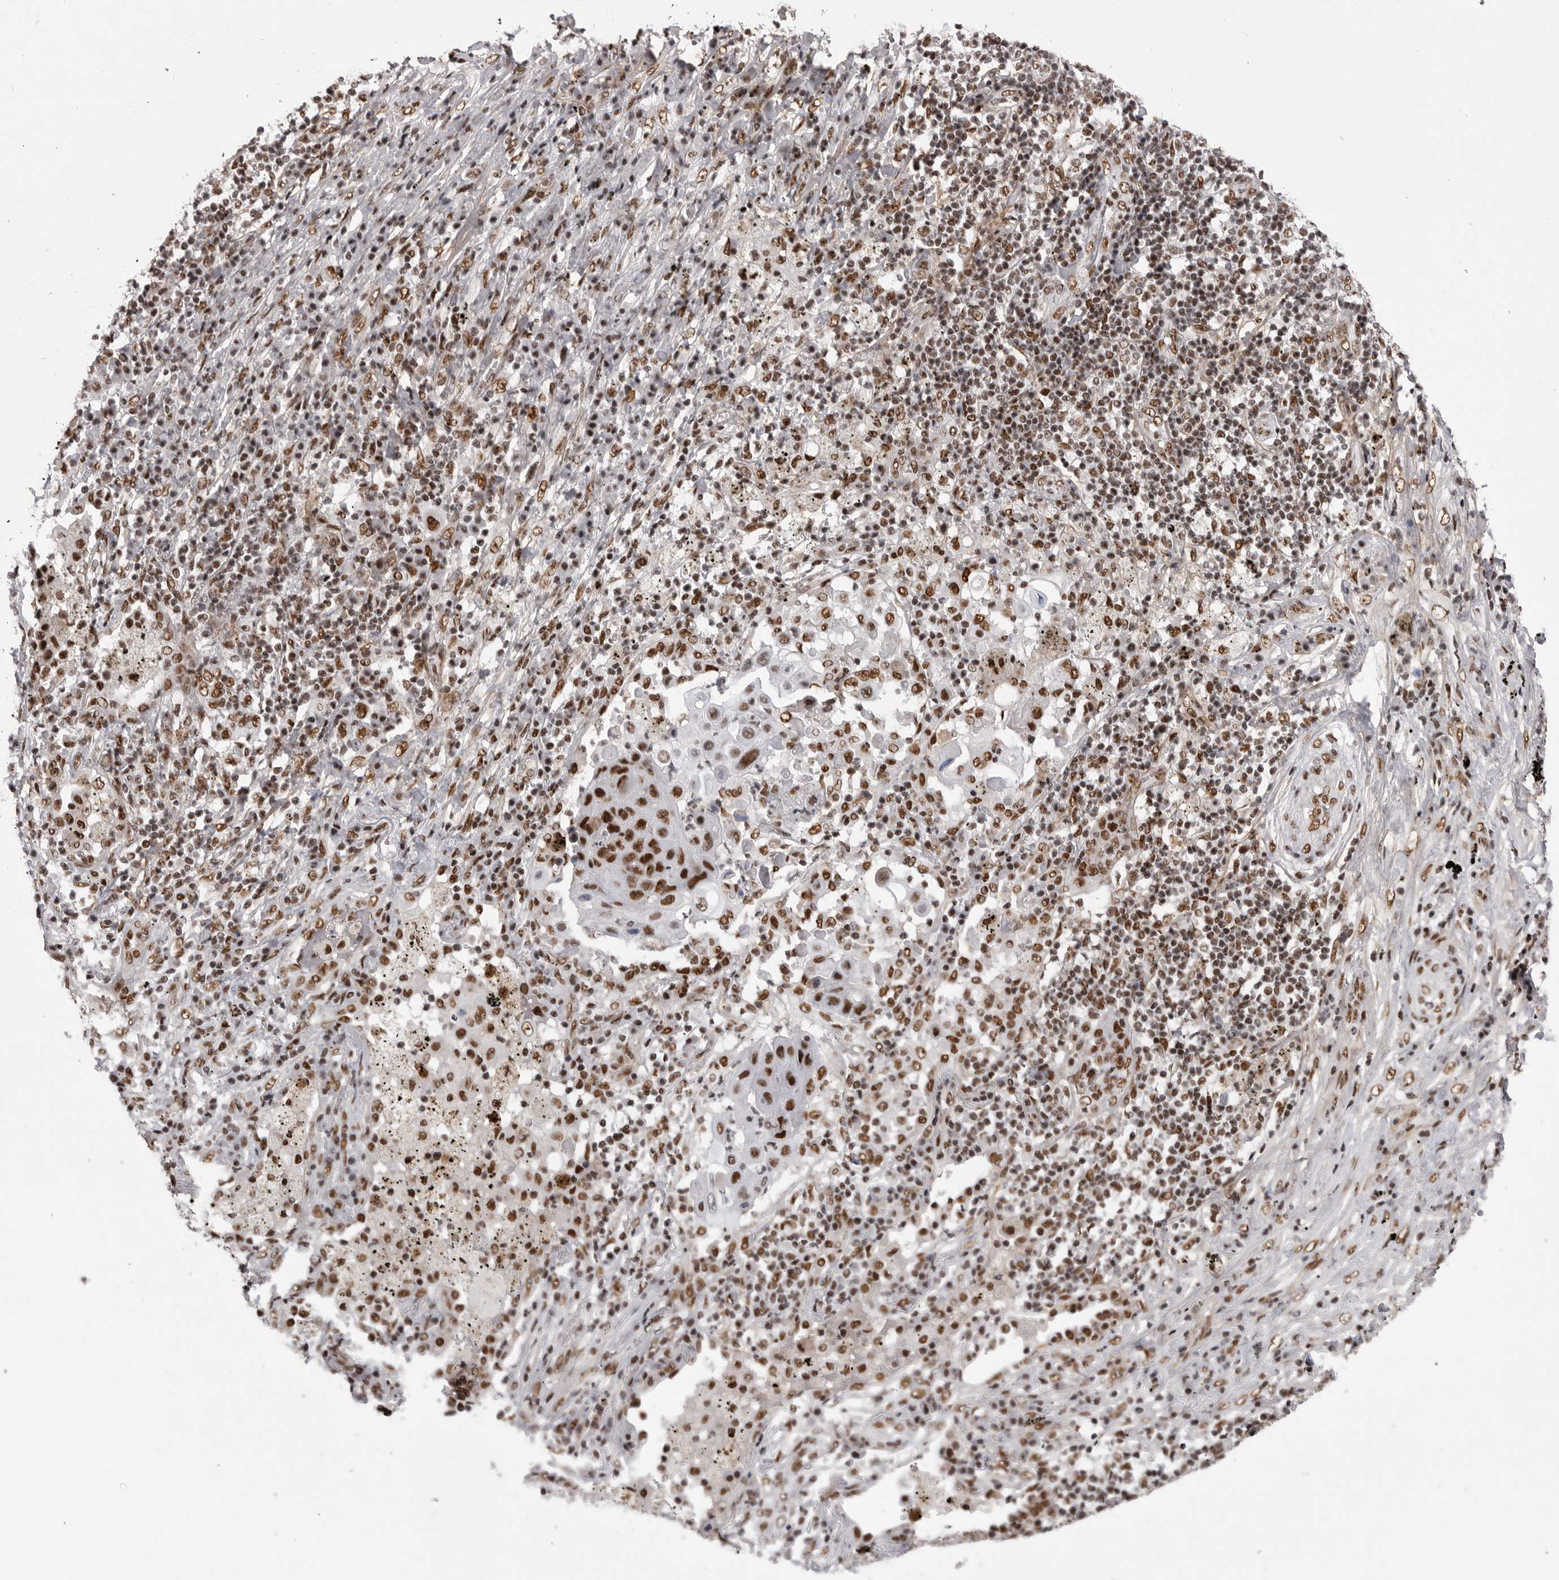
{"staining": {"intensity": "strong", "quantity": ">75%", "location": "nuclear"}, "tissue": "lung cancer", "cell_type": "Tumor cells", "image_type": "cancer", "snomed": [{"axis": "morphology", "description": "Squamous cell carcinoma, NOS"}, {"axis": "topography", "description": "Lung"}], "caption": "Immunohistochemistry of lung squamous cell carcinoma reveals high levels of strong nuclear expression in approximately >75% of tumor cells. The protein of interest is stained brown, and the nuclei are stained in blue (DAB (3,3'-diaminobenzidine) IHC with brightfield microscopy, high magnification).", "gene": "PPP1R8", "patient": {"sex": "female", "age": 63}}